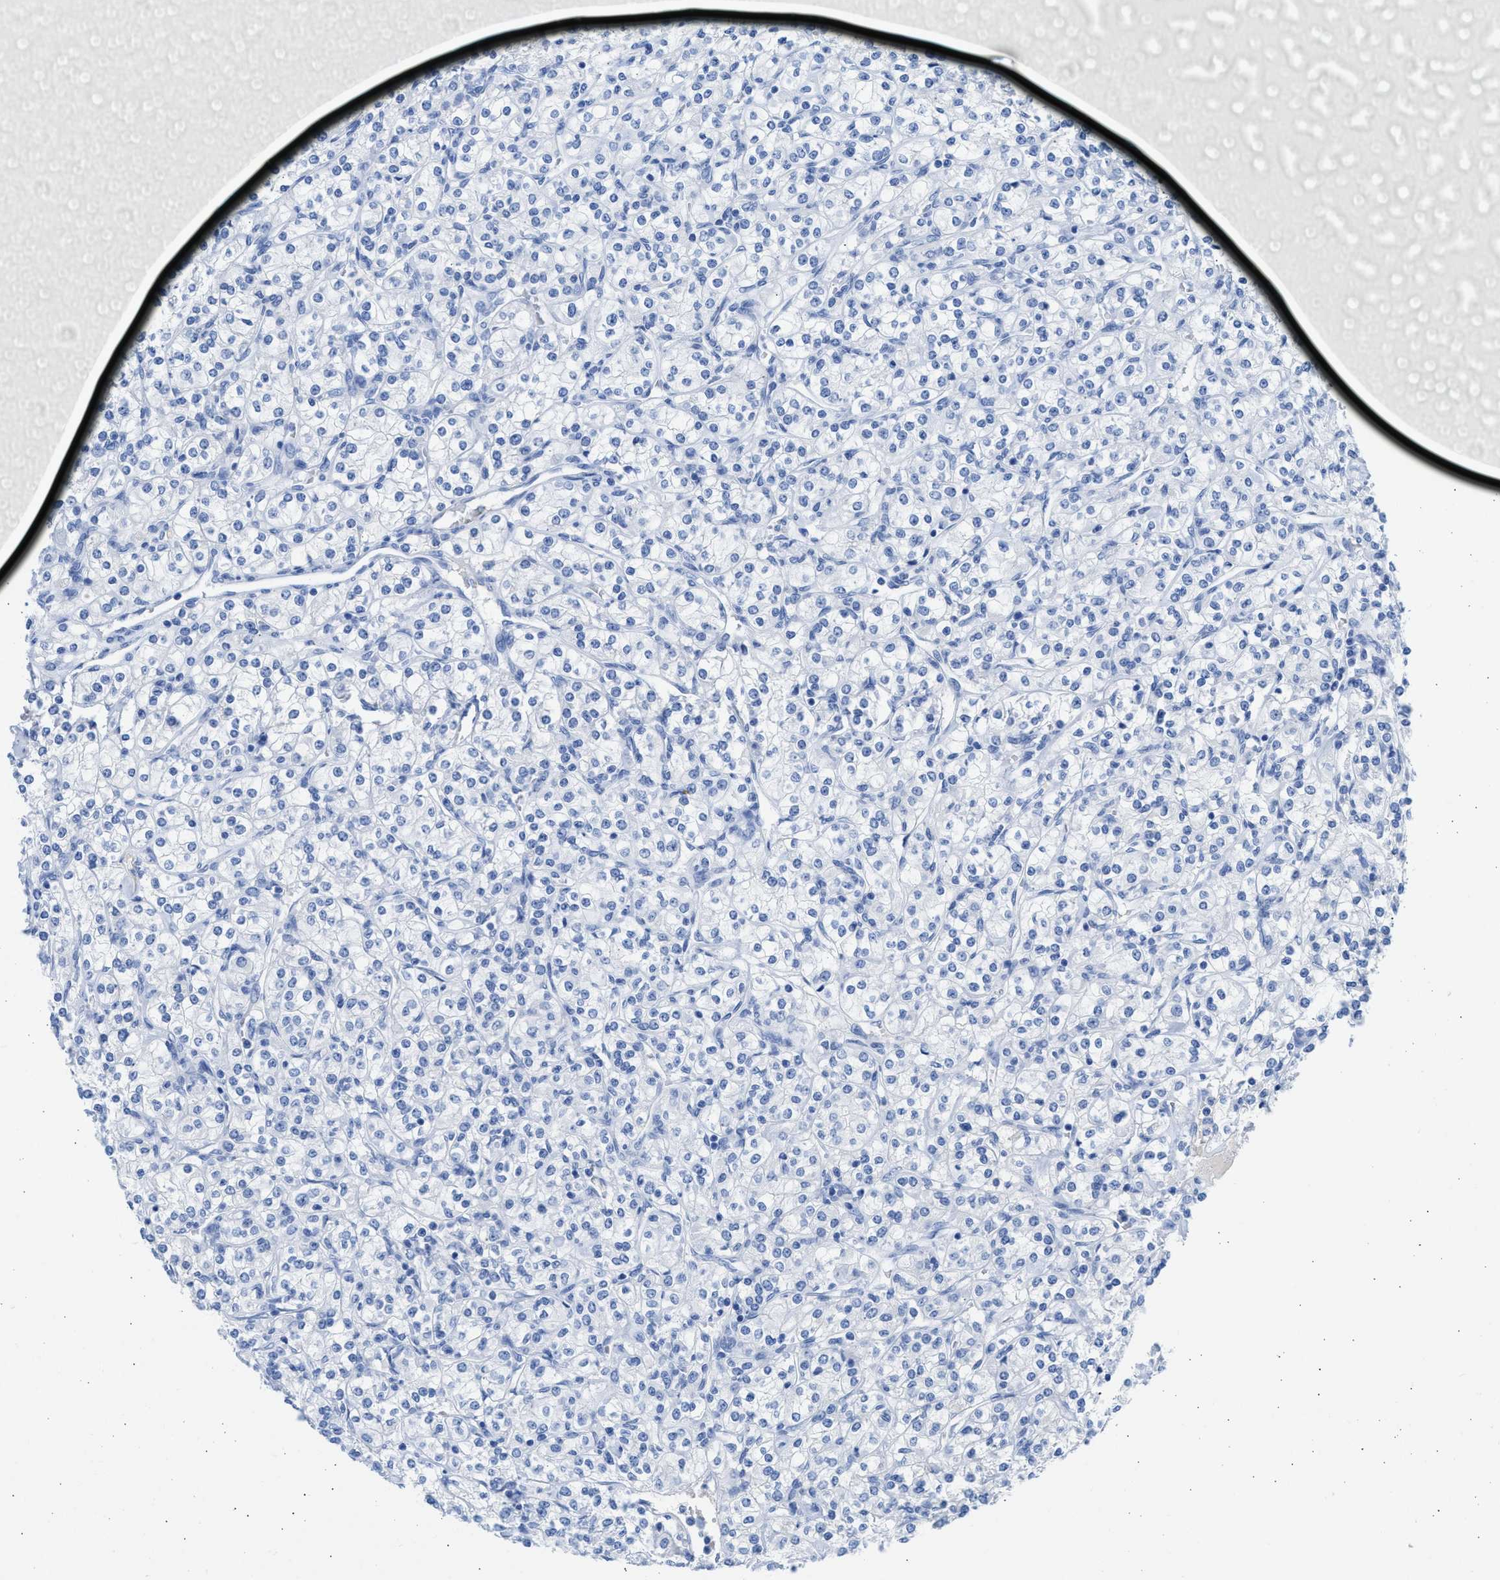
{"staining": {"intensity": "negative", "quantity": "none", "location": "none"}, "tissue": "renal cancer", "cell_type": "Tumor cells", "image_type": "cancer", "snomed": [{"axis": "morphology", "description": "Adenocarcinoma, NOS"}, {"axis": "topography", "description": "Kidney"}], "caption": "This photomicrograph is of renal cancer (adenocarcinoma) stained with immunohistochemistry to label a protein in brown with the nuclei are counter-stained blue. There is no expression in tumor cells. (Brightfield microscopy of DAB immunohistochemistry at high magnification).", "gene": "SPATA3", "patient": {"sex": "male", "age": 77}}